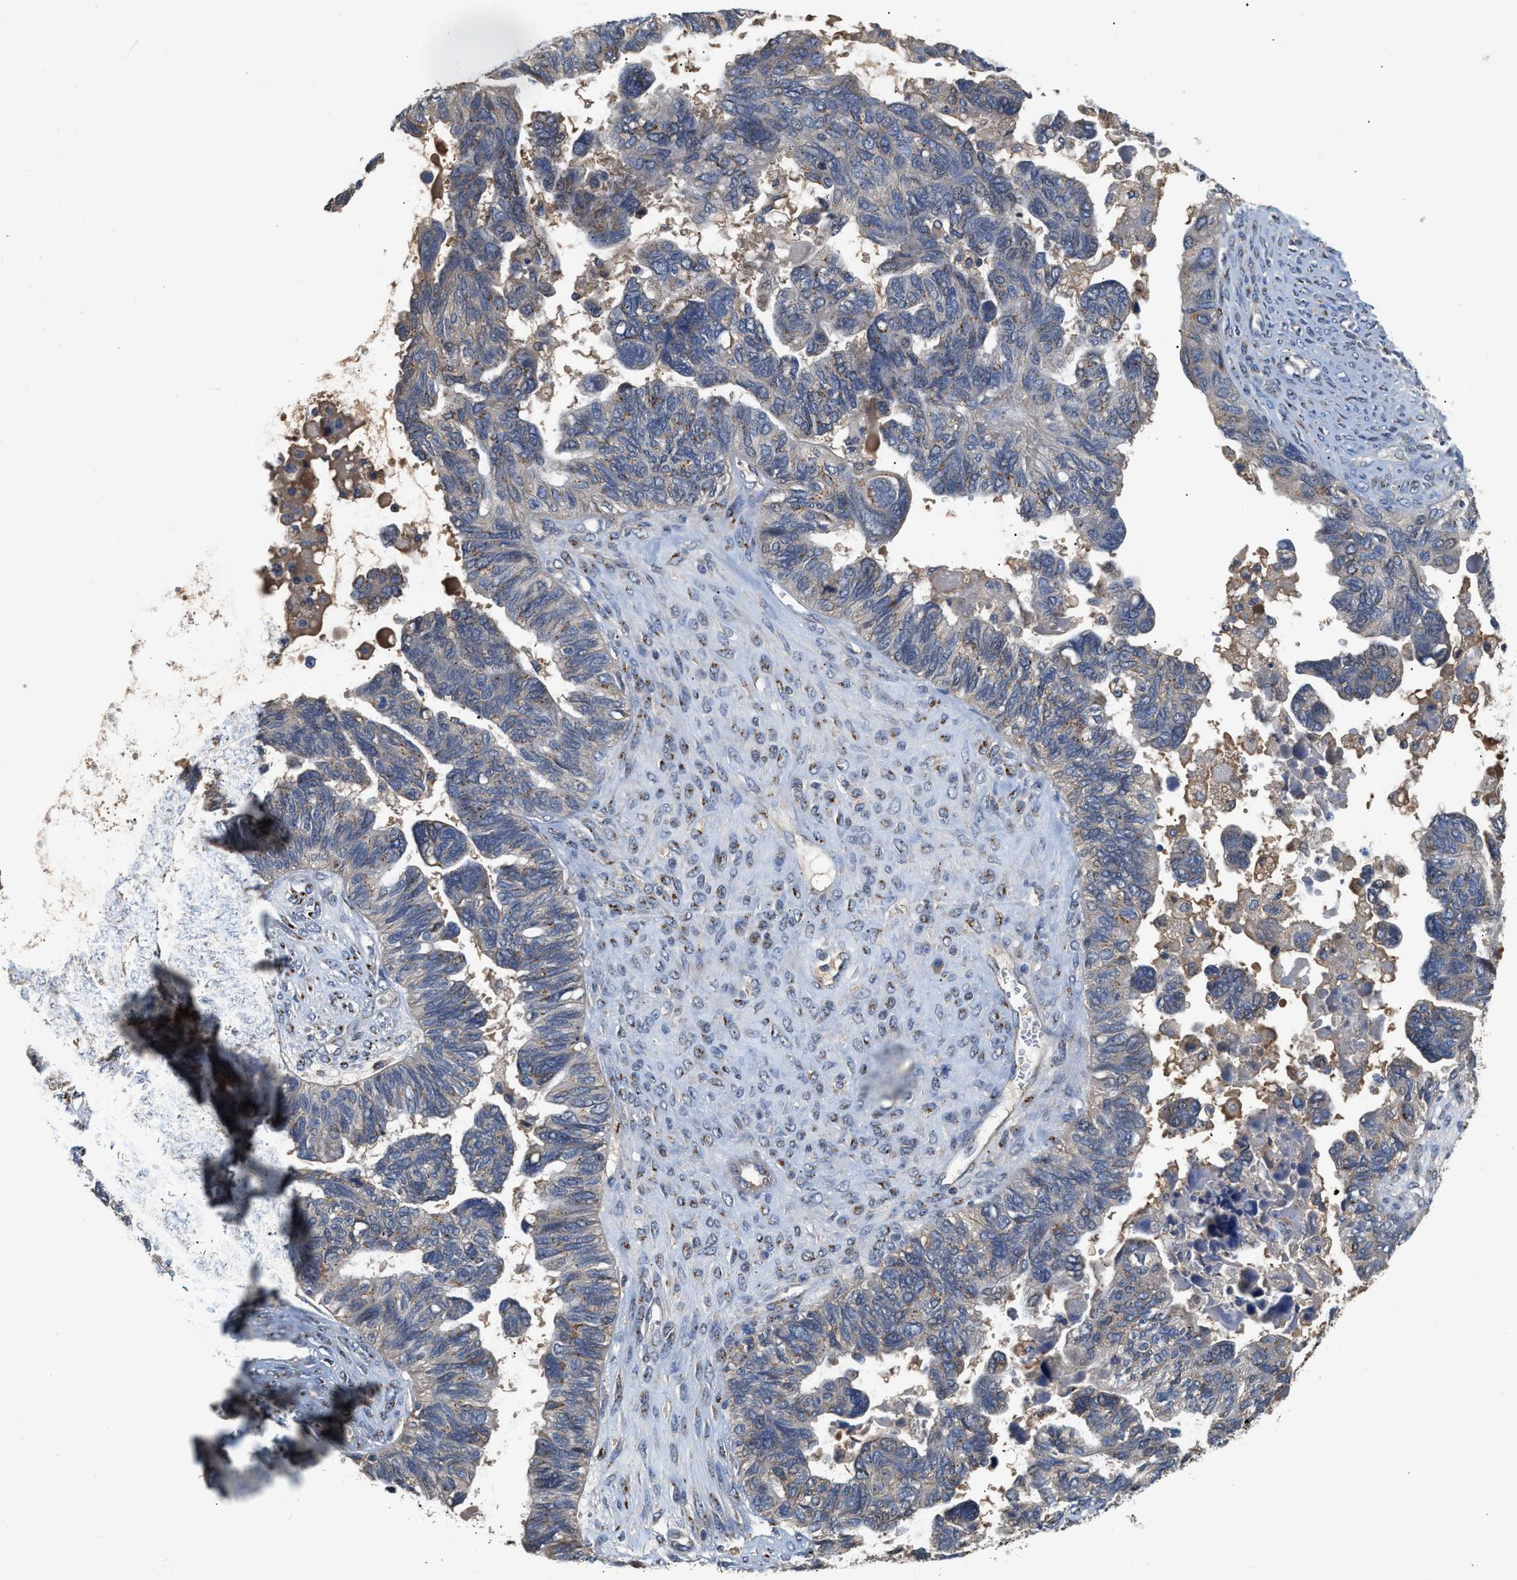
{"staining": {"intensity": "negative", "quantity": "none", "location": "none"}, "tissue": "ovarian cancer", "cell_type": "Tumor cells", "image_type": "cancer", "snomed": [{"axis": "morphology", "description": "Cystadenocarcinoma, serous, NOS"}, {"axis": "topography", "description": "Ovary"}], "caption": "The immunohistochemistry (IHC) image has no significant positivity in tumor cells of ovarian cancer tissue. Brightfield microscopy of IHC stained with DAB (brown) and hematoxylin (blue), captured at high magnification.", "gene": "SIK2", "patient": {"sex": "female", "age": 79}}